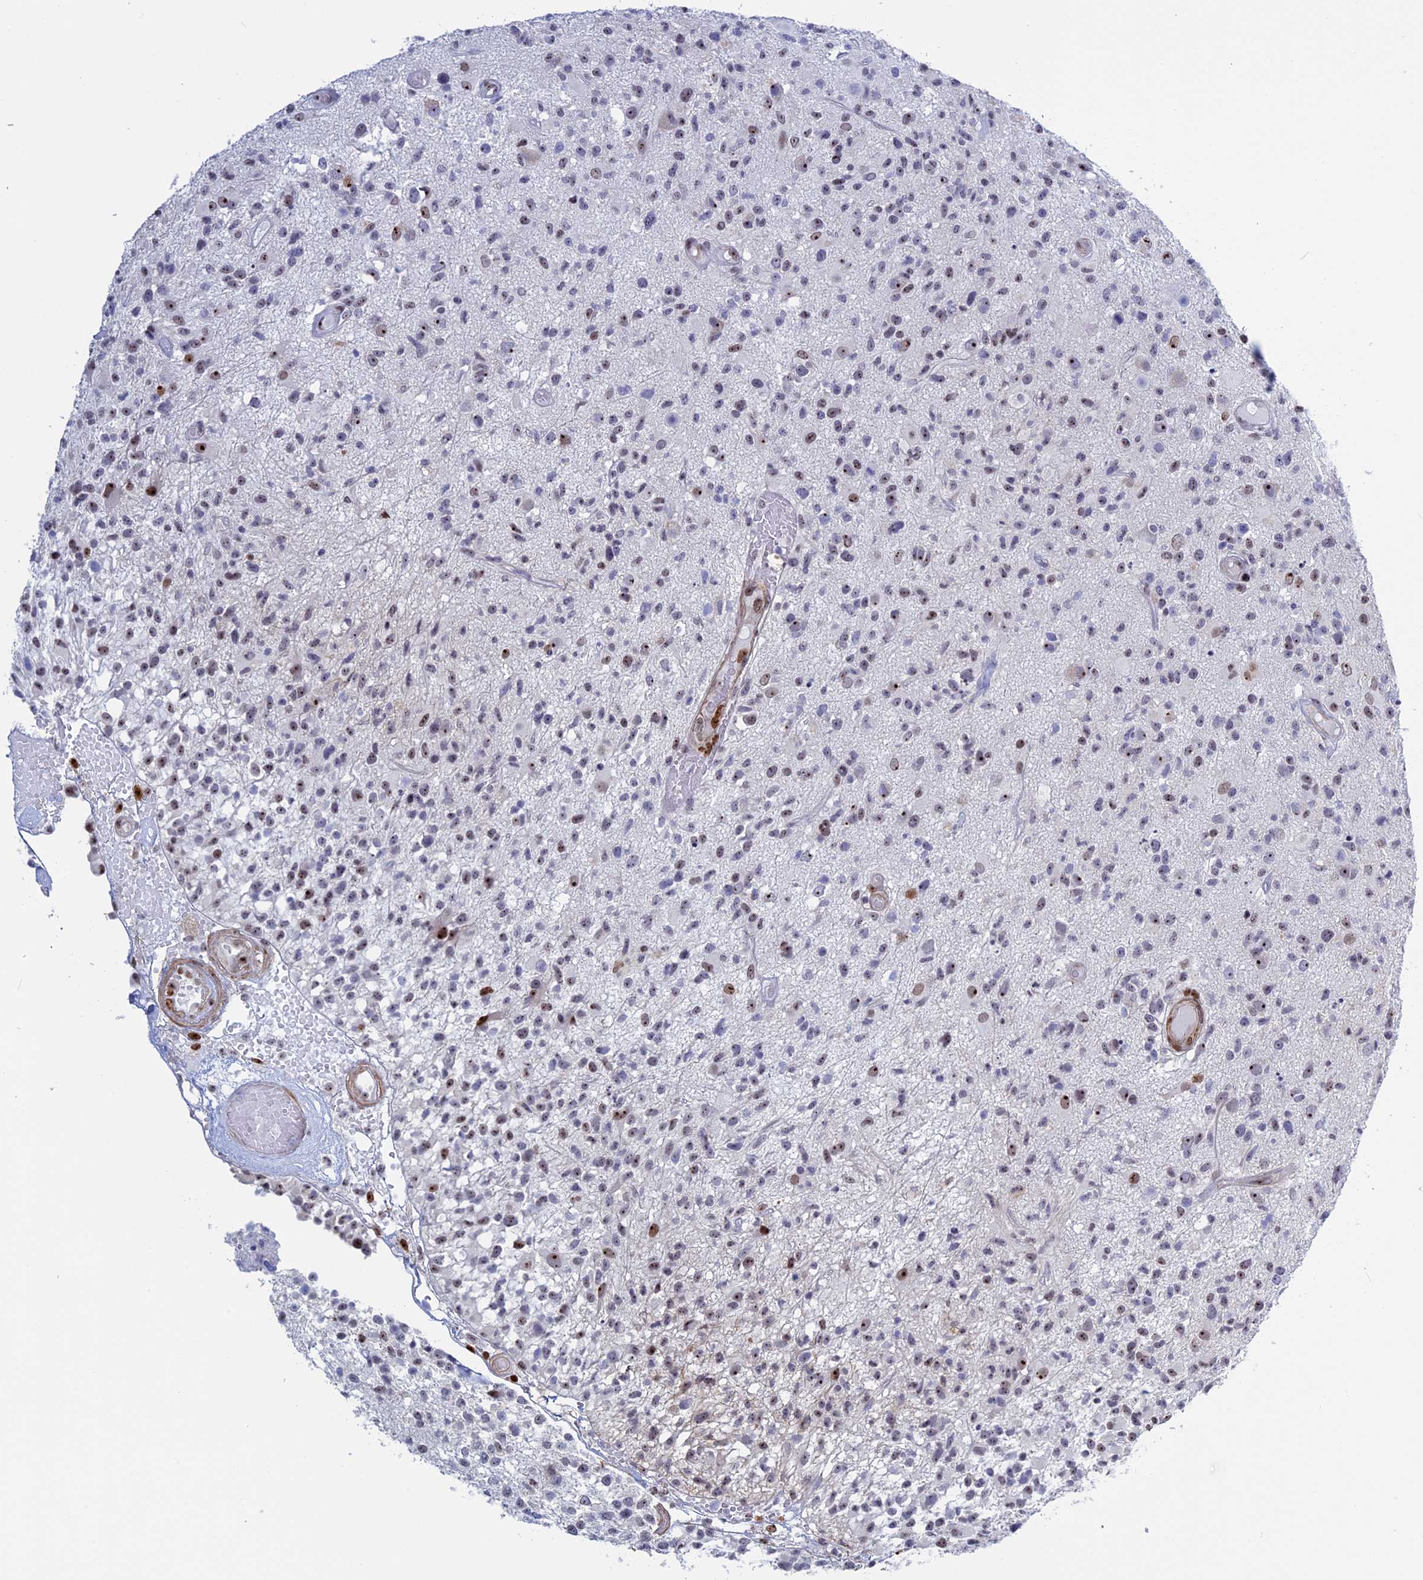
{"staining": {"intensity": "moderate", "quantity": "25%-75%", "location": "nuclear"}, "tissue": "glioma", "cell_type": "Tumor cells", "image_type": "cancer", "snomed": [{"axis": "morphology", "description": "Glioma, malignant, High grade"}, {"axis": "morphology", "description": "Glioblastoma, NOS"}, {"axis": "topography", "description": "Brain"}], "caption": "Human glioma stained with a brown dye displays moderate nuclear positive expression in about 25%-75% of tumor cells.", "gene": "CCDC86", "patient": {"sex": "male", "age": 60}}